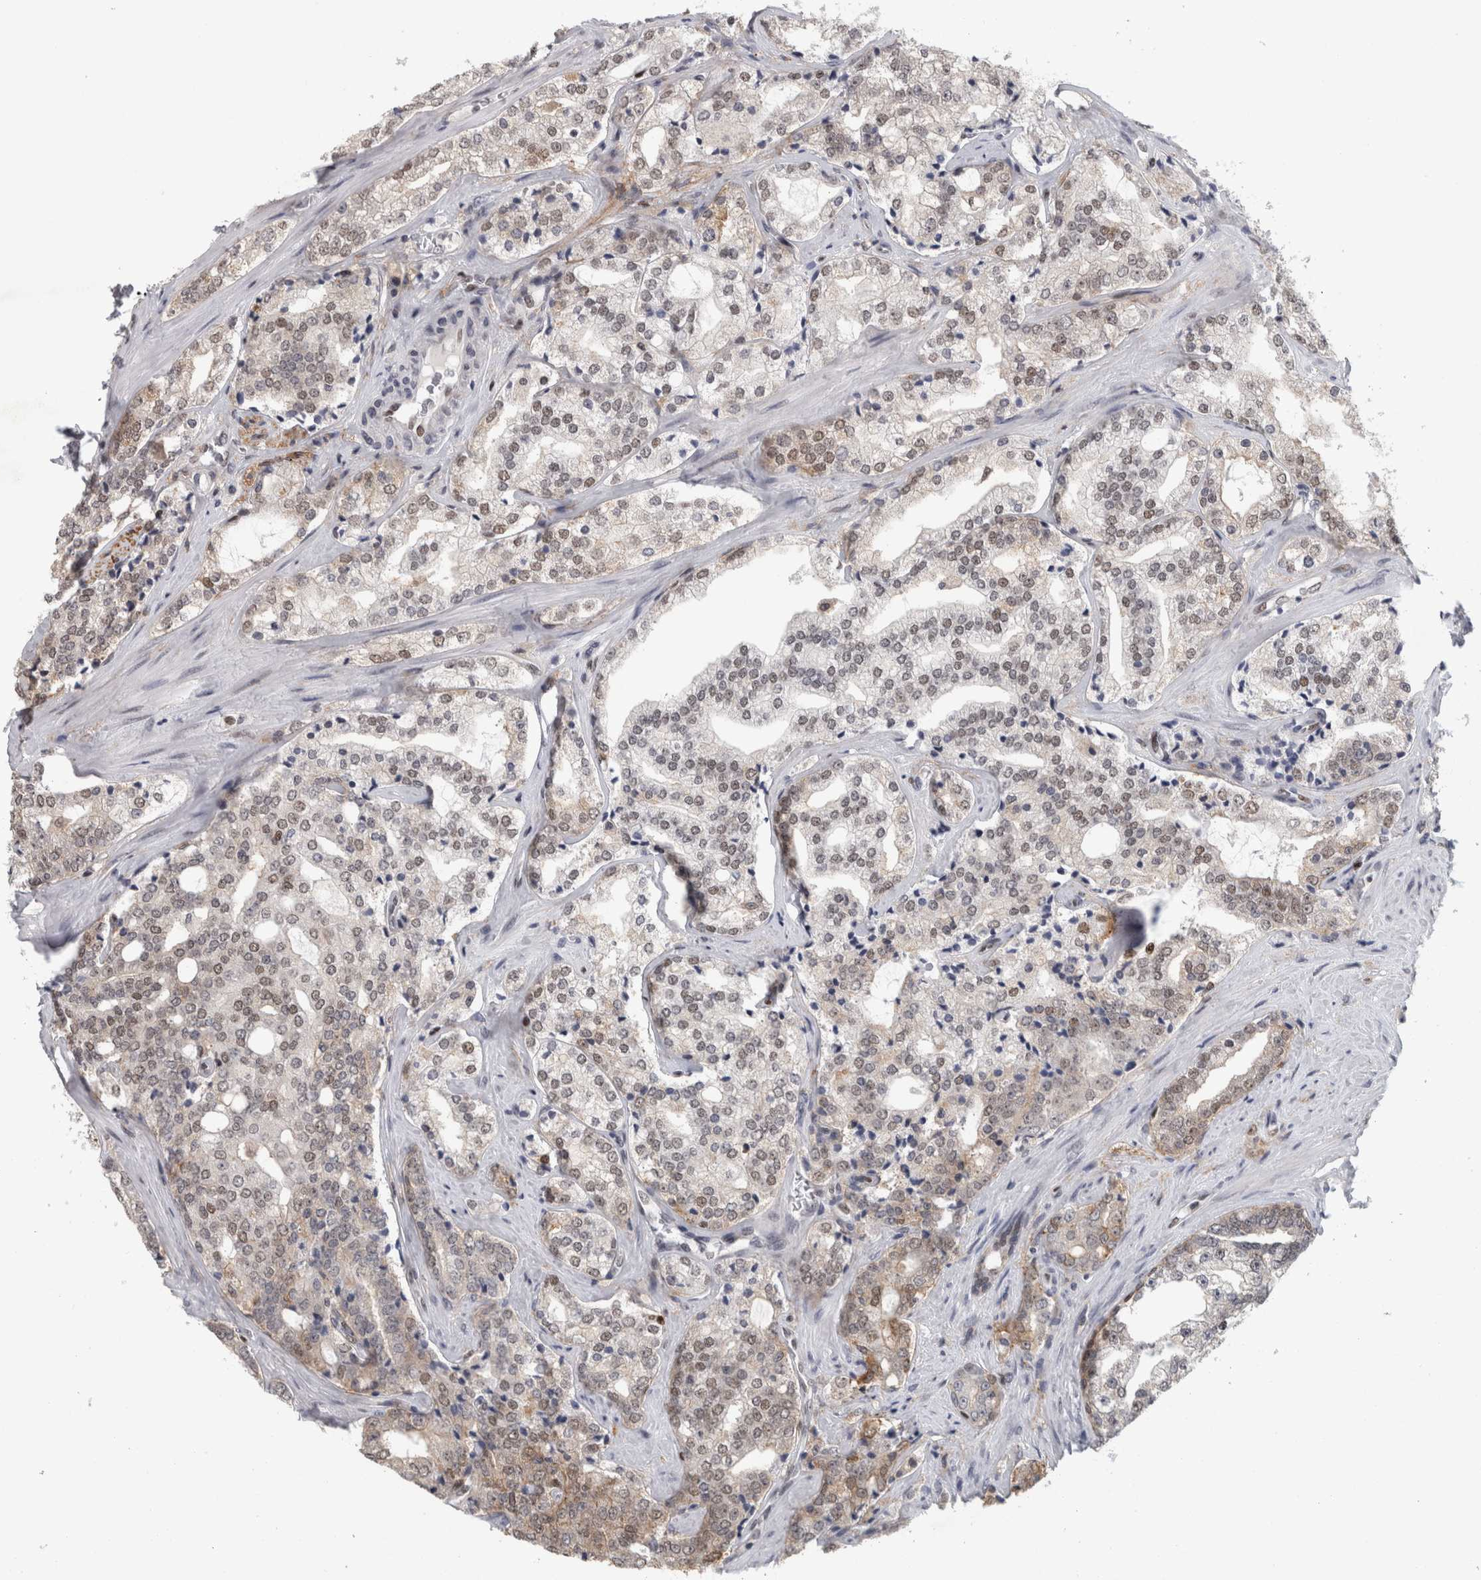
{"staining": {"intensity": "weak", "quantity": "25%-75%", "location": "cytoplasmic/membranous,nuclear"}, "tissue": "prostate cancer", "cell_type": "Tumor cells", "image_type": "cancer", "snomed": [{"axis": "morphology", "description": "Adenocarcinoma, High grade"}, {"axis": "topography", "description": "Prostate"}], "caption": "This photomicrograph displays IHC staining of prostate cancer (adenocarcinoma (high-grade)), with low weak cytoplasmic/membranous and nuclear staining in about 25%-75% of tumor cells.", "gene": "SRARP", "patient": {"sex": "male", "age": 64}}